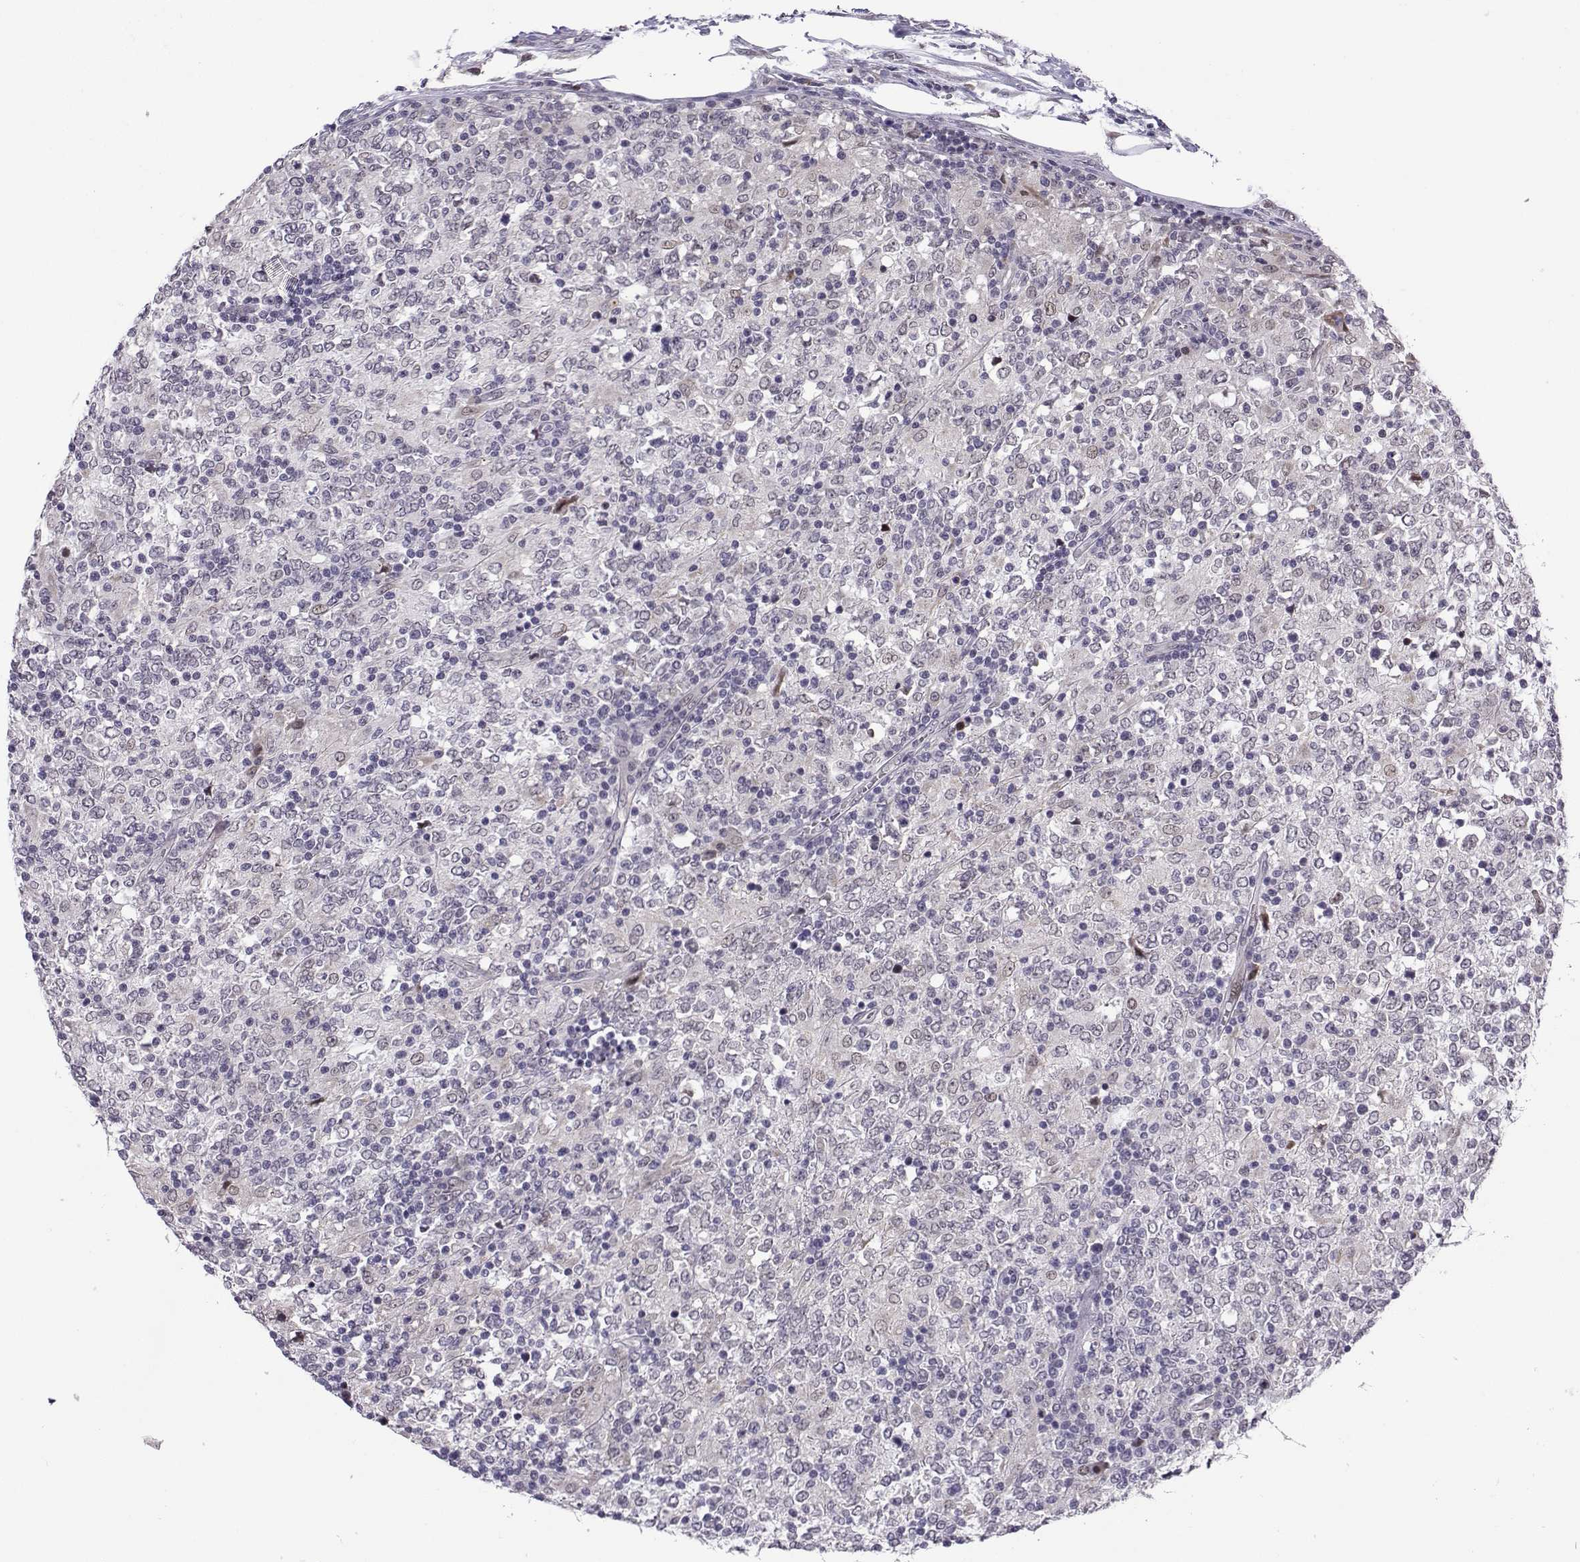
{"staining": {"intensity": "negative", "quantity": "none", "location": "none"}, "tissue": "lymphoma", "cell_type": "Tumor cells", "image_type": "cancer", "snomed": [{"axis": "morphology", "description": "Malignant lymphoma, non-Hodgkin's type, High grade"}, {"axis": "topography", "description": "Lymph node"}], "caption": "Human malignant lymphoma, non-Hodgkin's type (high-grade) stained for a protein using immunohistochemistry (IHC) shows no staining in tumor cells.", "gene": "FGF3", "patient": {"sex": "female", "age": 84}}